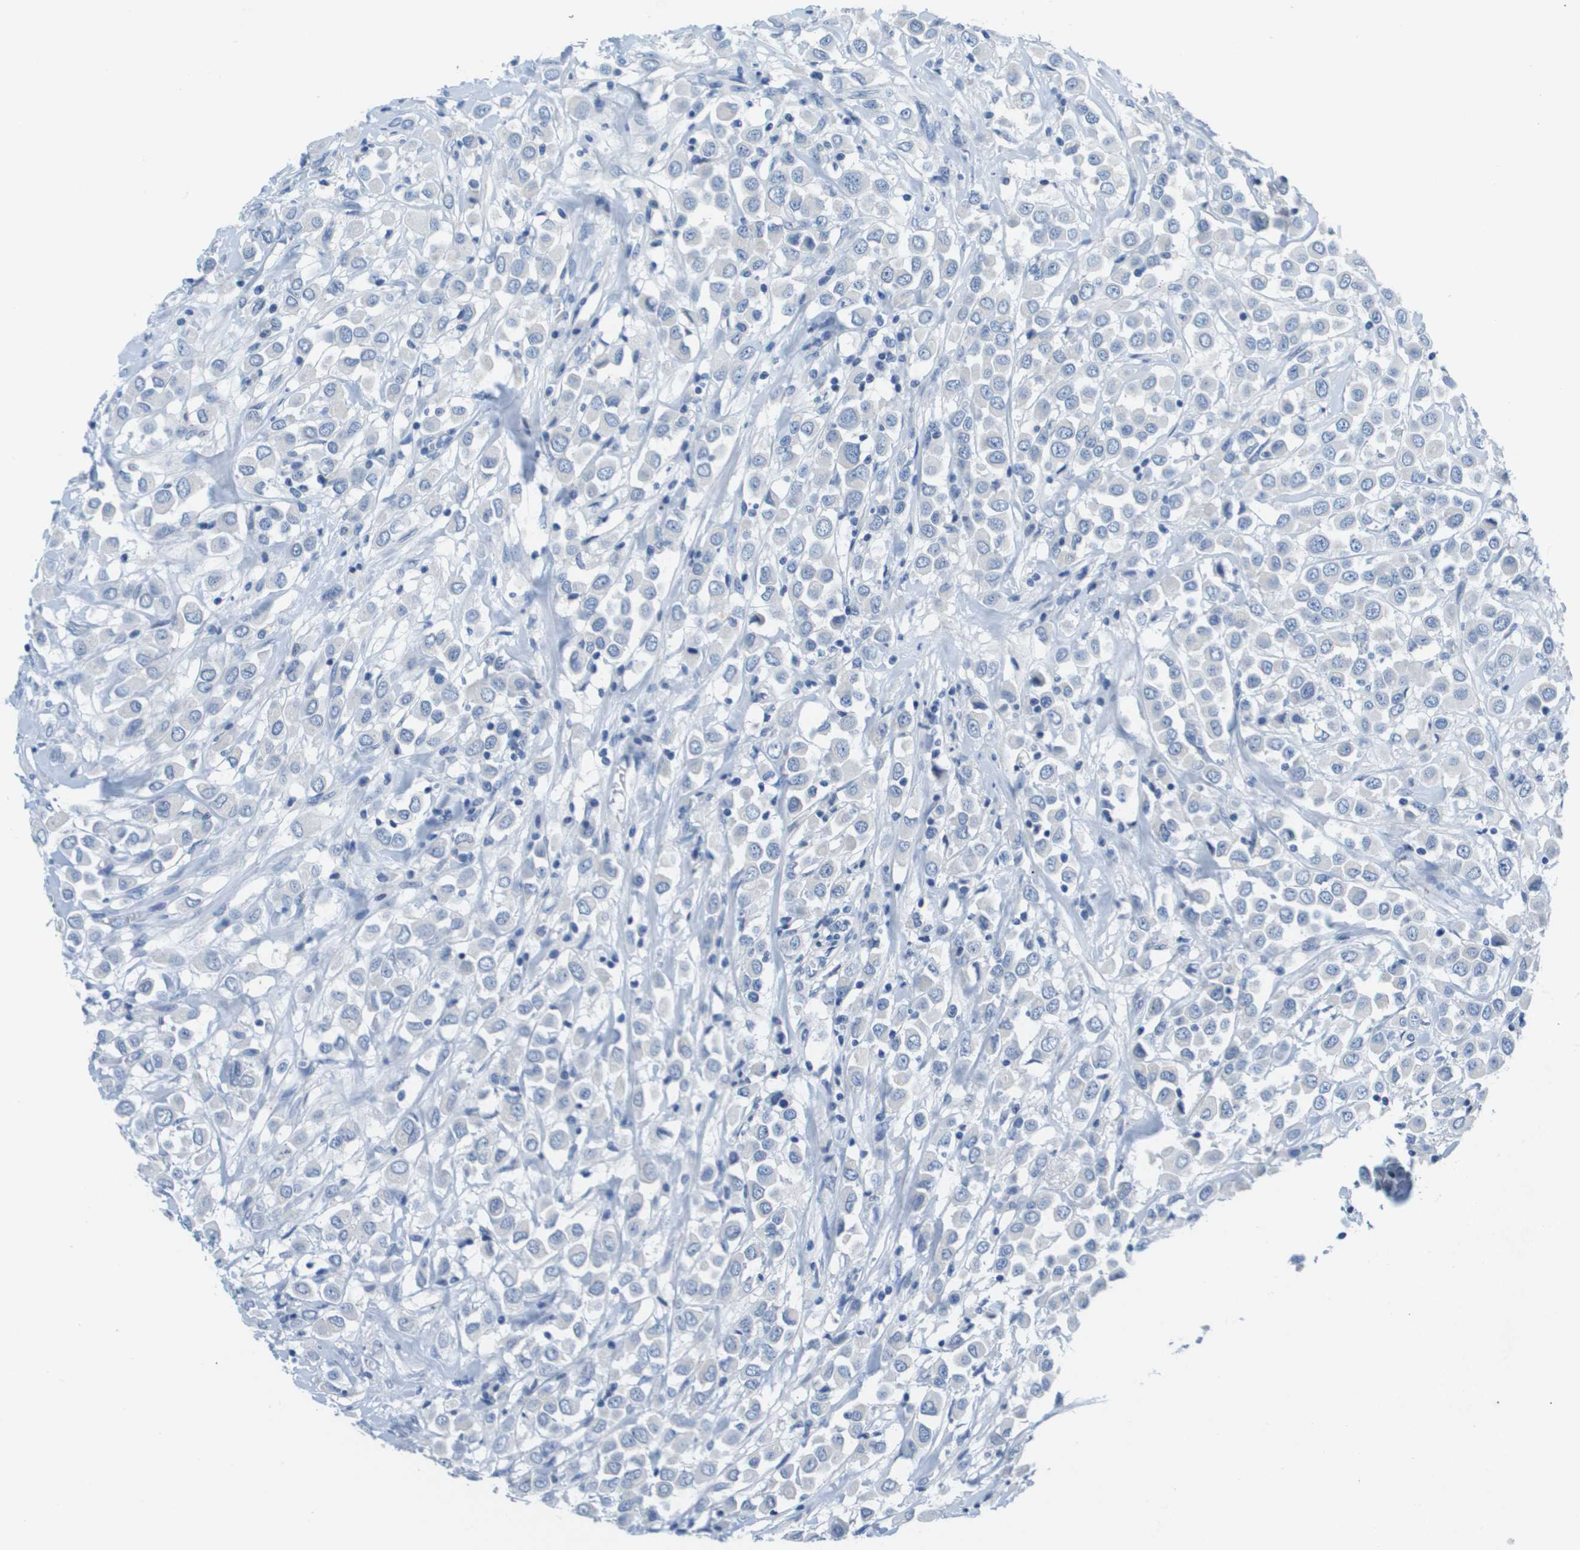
{"staining": {"intensity": "negative", "quantity": "none", "location": "none"}, "tissue": "breast cancer", "cell_type": "Tumor cells", "image_type": "cancer", "snomed": [{"axis": "morphology", "description": "Duct carcinoma"}, {"axis": "topography", "description": "Breast"}], "caption": "The photomicrograph reveals no significant staining in tumor cells of breast cancer (infiltrating ductal carcinoma).", "gene": "NCS1", "patient": {"sex": "female", "age": 61}}